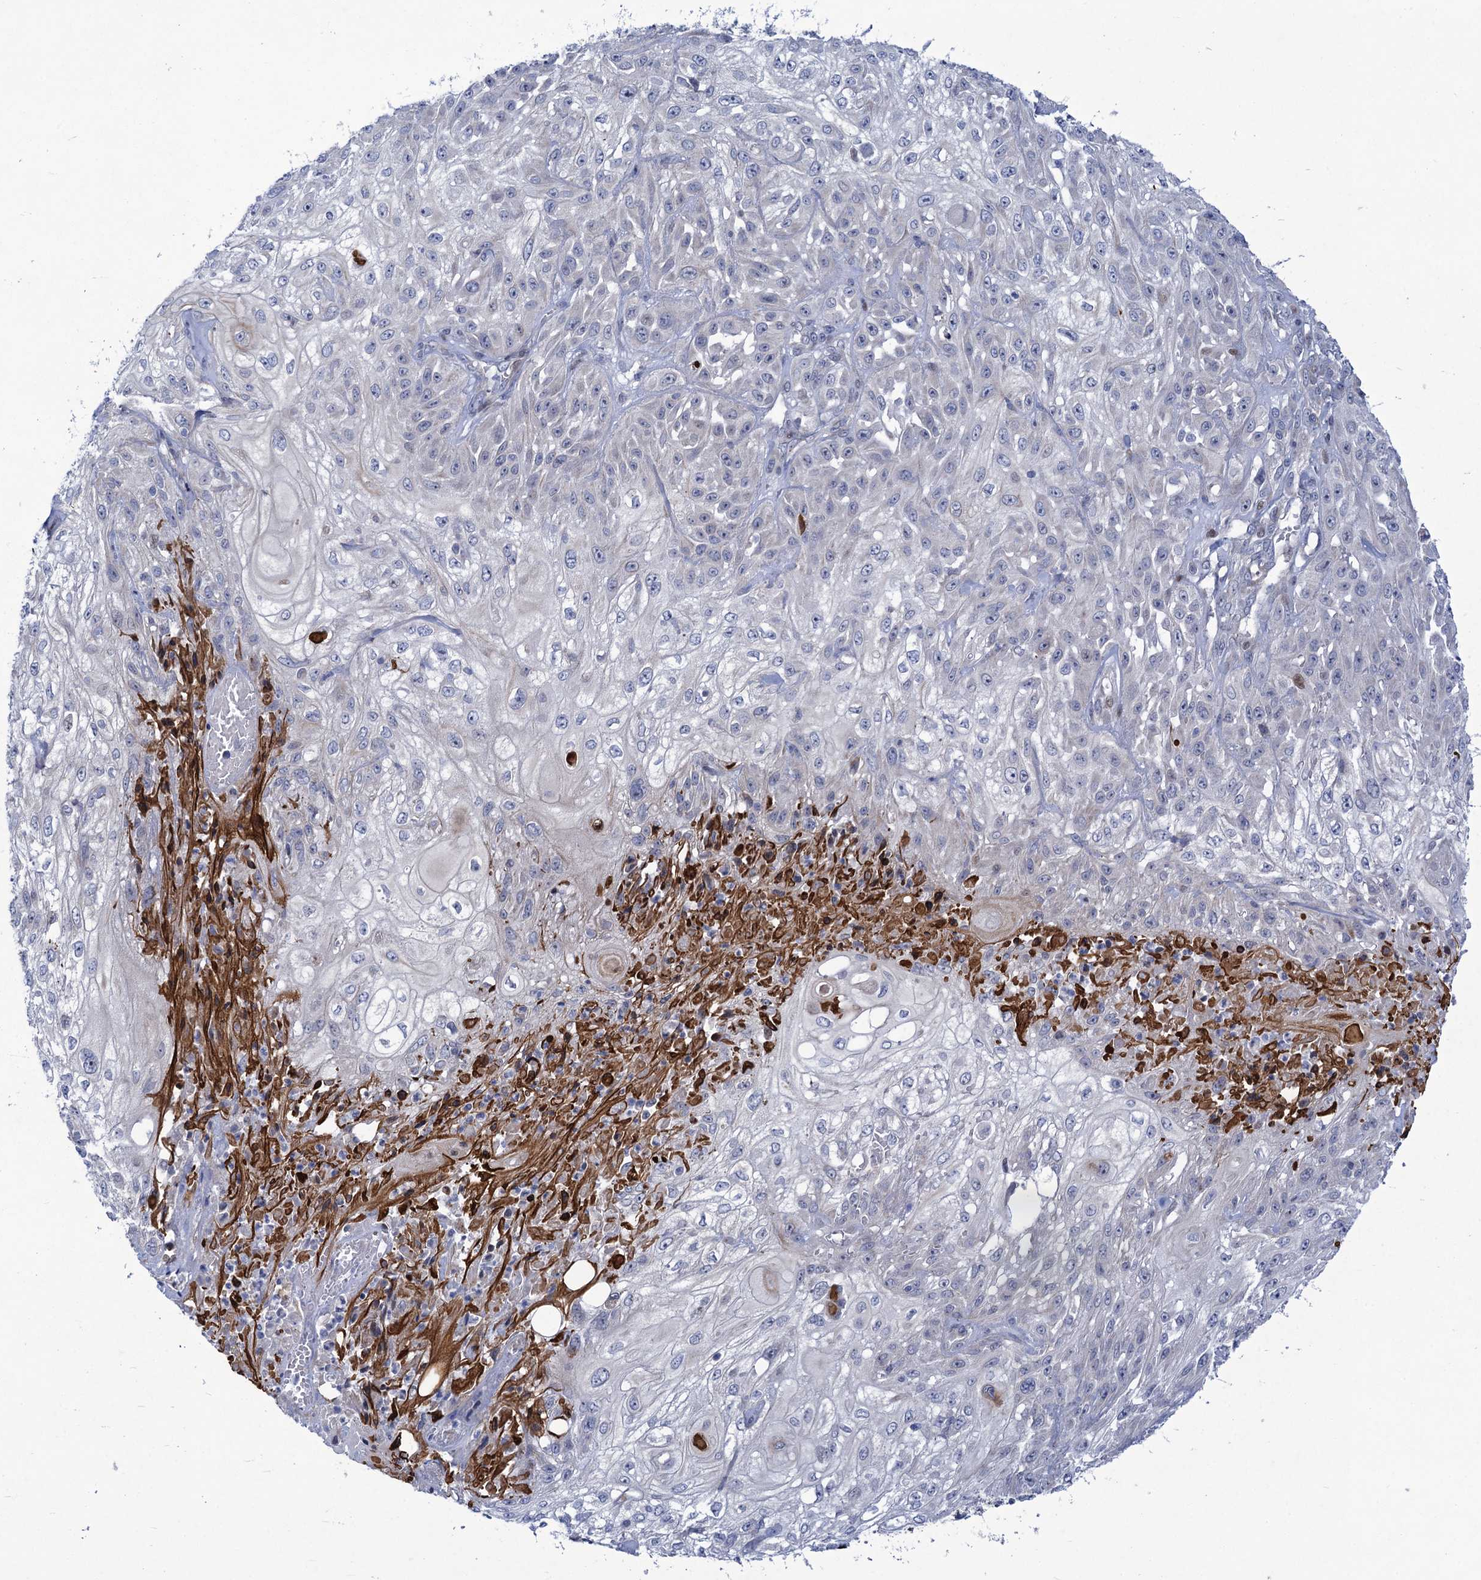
{"staining": {"intensity": "negative", "quantity": "none", "location": "none"}, "tissue": "skin cancer", "cell_type": "Tumor cells", "image_type": "cancer", "snomed": [{"axis": "morphology", "description": "Squamous cell carcinoma, NOS"}, {"axis": "morphology", "description": "Squamous cell carcinoma, metastatic, NOS"}, {"axis": "topography", "description": "Skin"}, {"axis": "topography", "description": "Lymph node"}], "caption": "DAB immunohistochemical staining of human skin cancer (squamous cell carcinoma) reveals no significant staining in tumor cells. (DAB (3,3'-diaminobenzidine) immunohistochemistry with hematoxylin counter stain).", "gene": "QPCTL", "patient": {"sex": "male", "age": 75}}